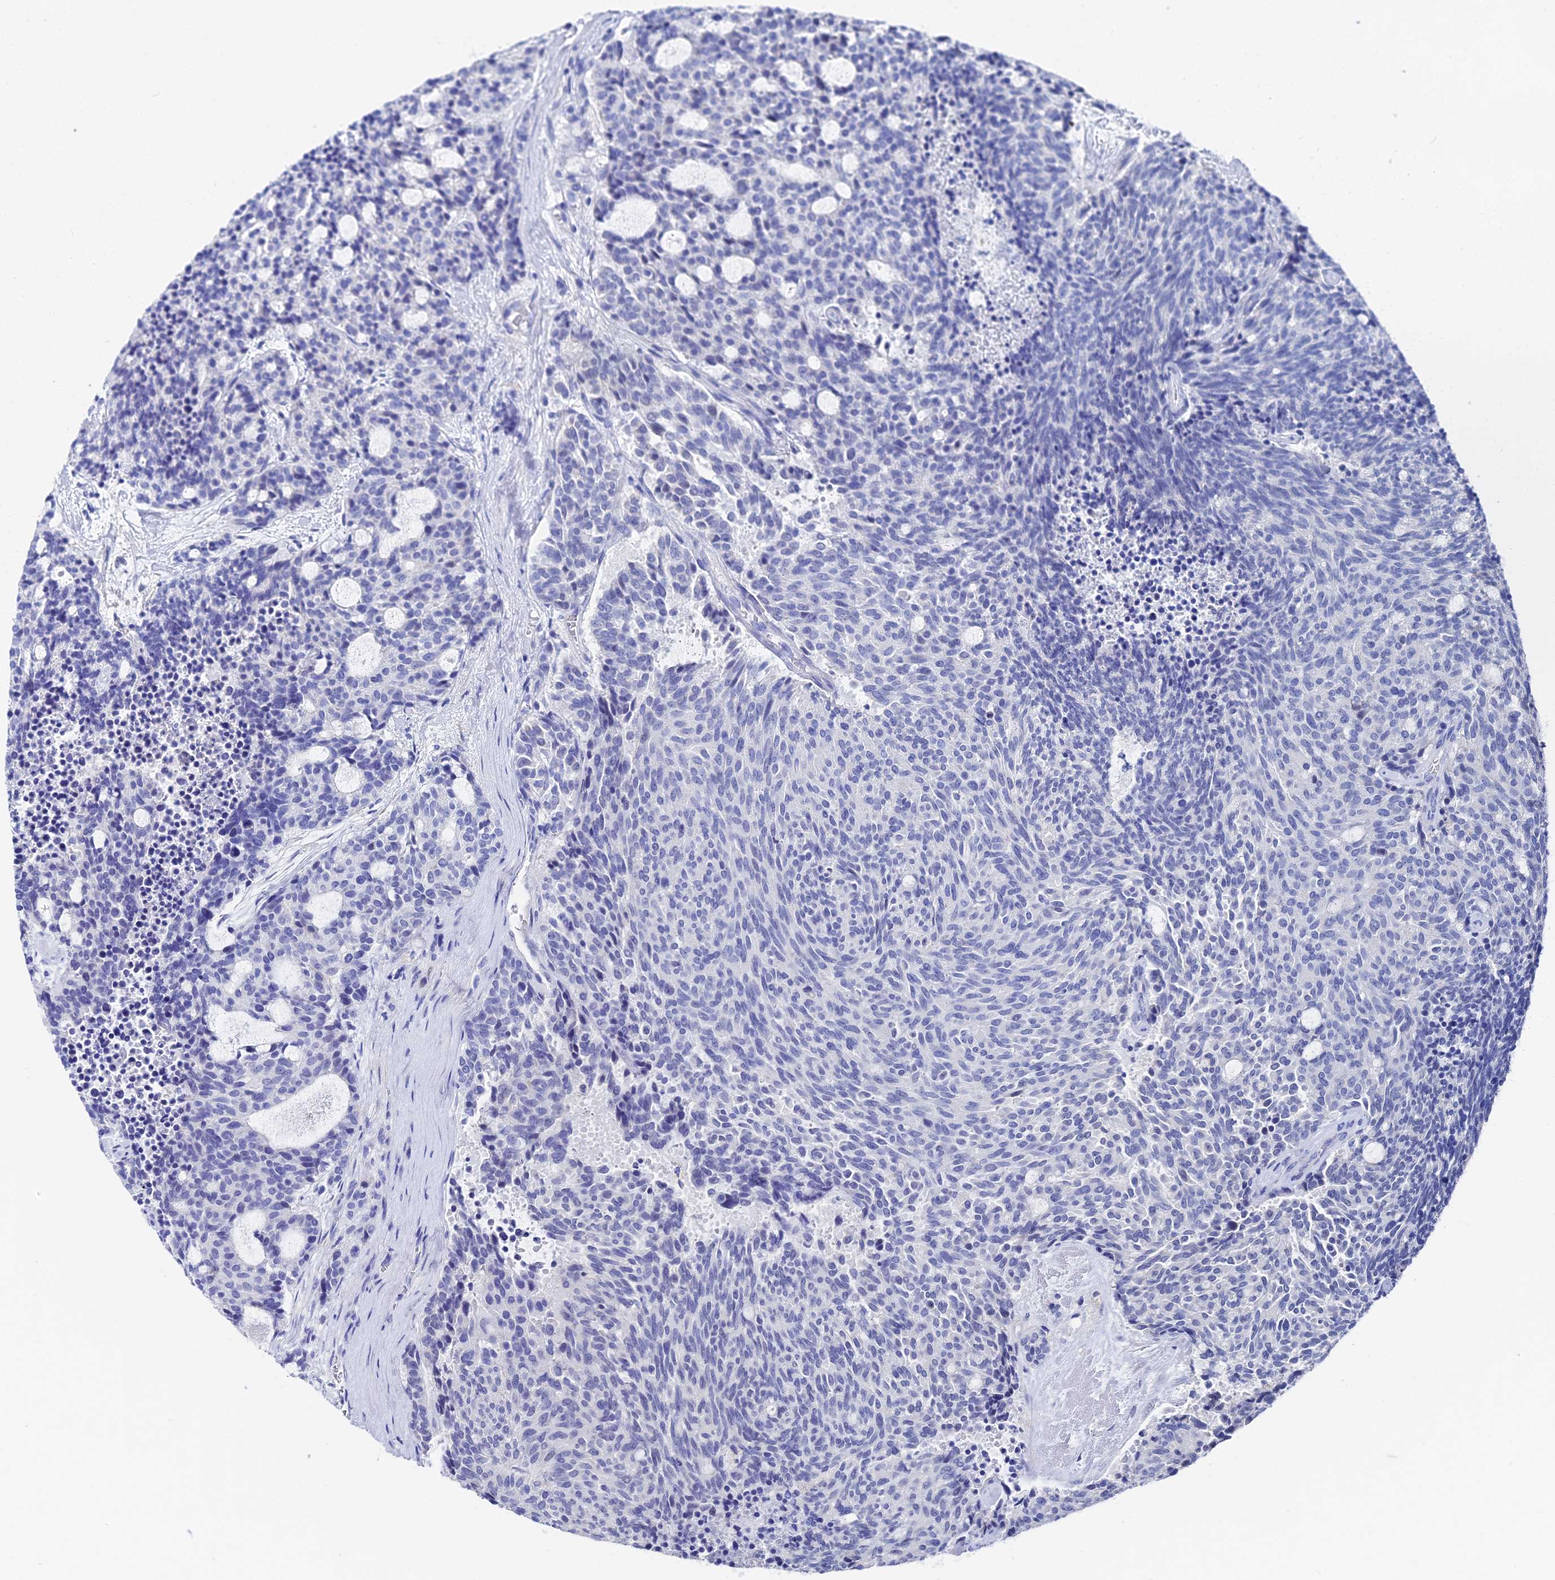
{"staining": {"intensity": "negative", "quantity": "none", "location": "none"}, "tissue": "carcinoid", "cell_type": "Tumor cells", "image_type": "cancer", "snomed": [{"axis": "morphology", "description": "Carcinoid, malignant, NOS"}, {"axis": "topography", "description": "Pancreas"}], "caption": "Immunohistochemical staining of human carcinoid exhibits no significant staining in tumor cells.", "gene": "VPS33B", "patient": {"sex": "female", "age": 54}}